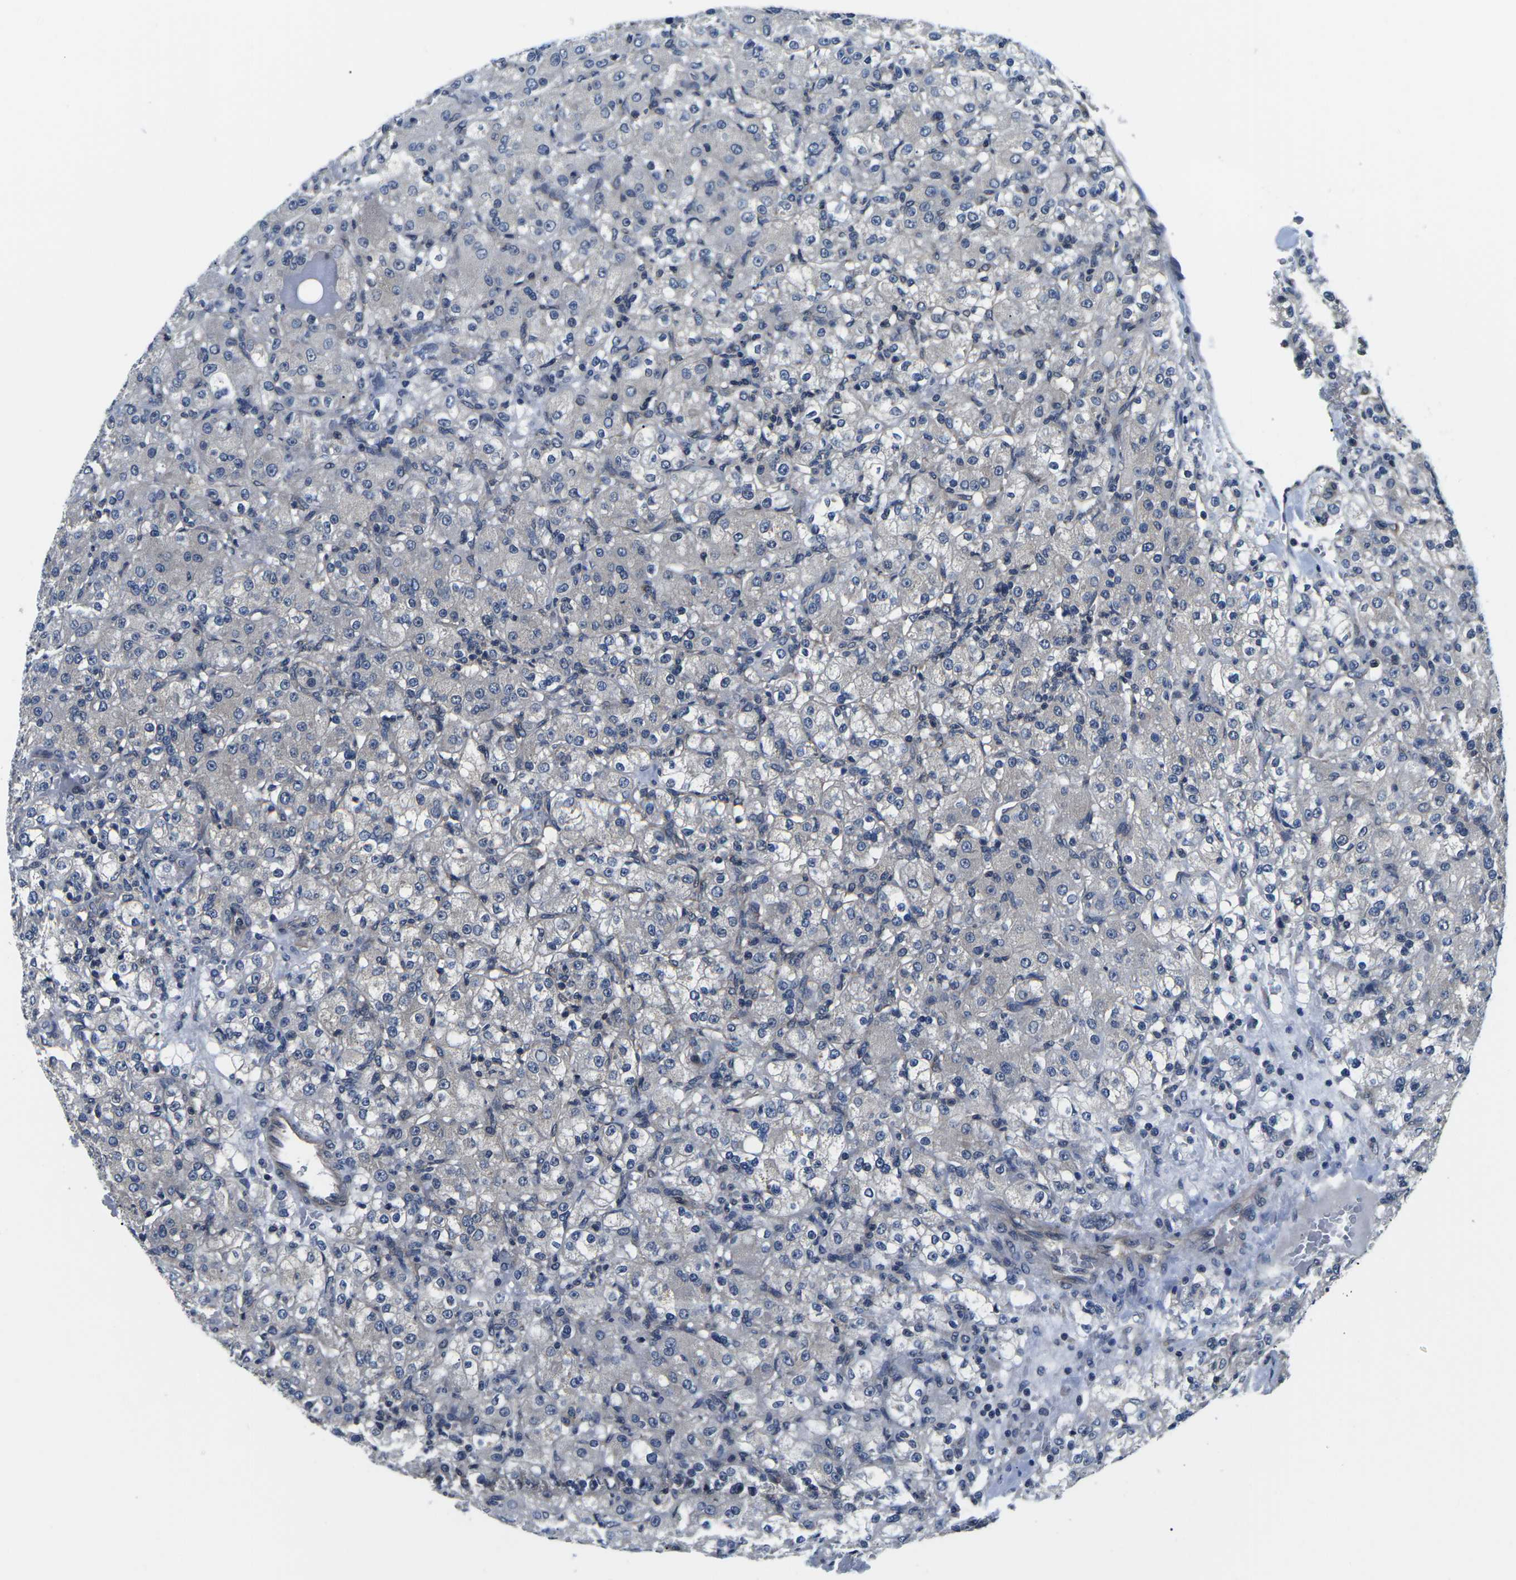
{"staining": {"intensity": "weak", "quantity": "<25%", "location": "cytoplasmic/membranous"}, "tissue": "renal cancer", "cell_type": "Tumor cells", "image_type": "cancer", "snomed": [{"axis": "morphology", "description": "Normal tissue, NOS"}, {"axis": "morphology", "description": "Adenocarcinoma, NOS"}, {"axis": "topography", "description": "Kidney"}], "caption": "DAB (3,3'-diaminobenzidine) immunohistochemical staining of human renal adenocarcinoma reveals no significant positivity in tumor cells. (Brightfield microscopy of DAB (3,3'-diaminobenzidine) immunohistochemistry at high magnification).", "gene": "GSK3B", "patient": {"sex": "male", "age": 61}}